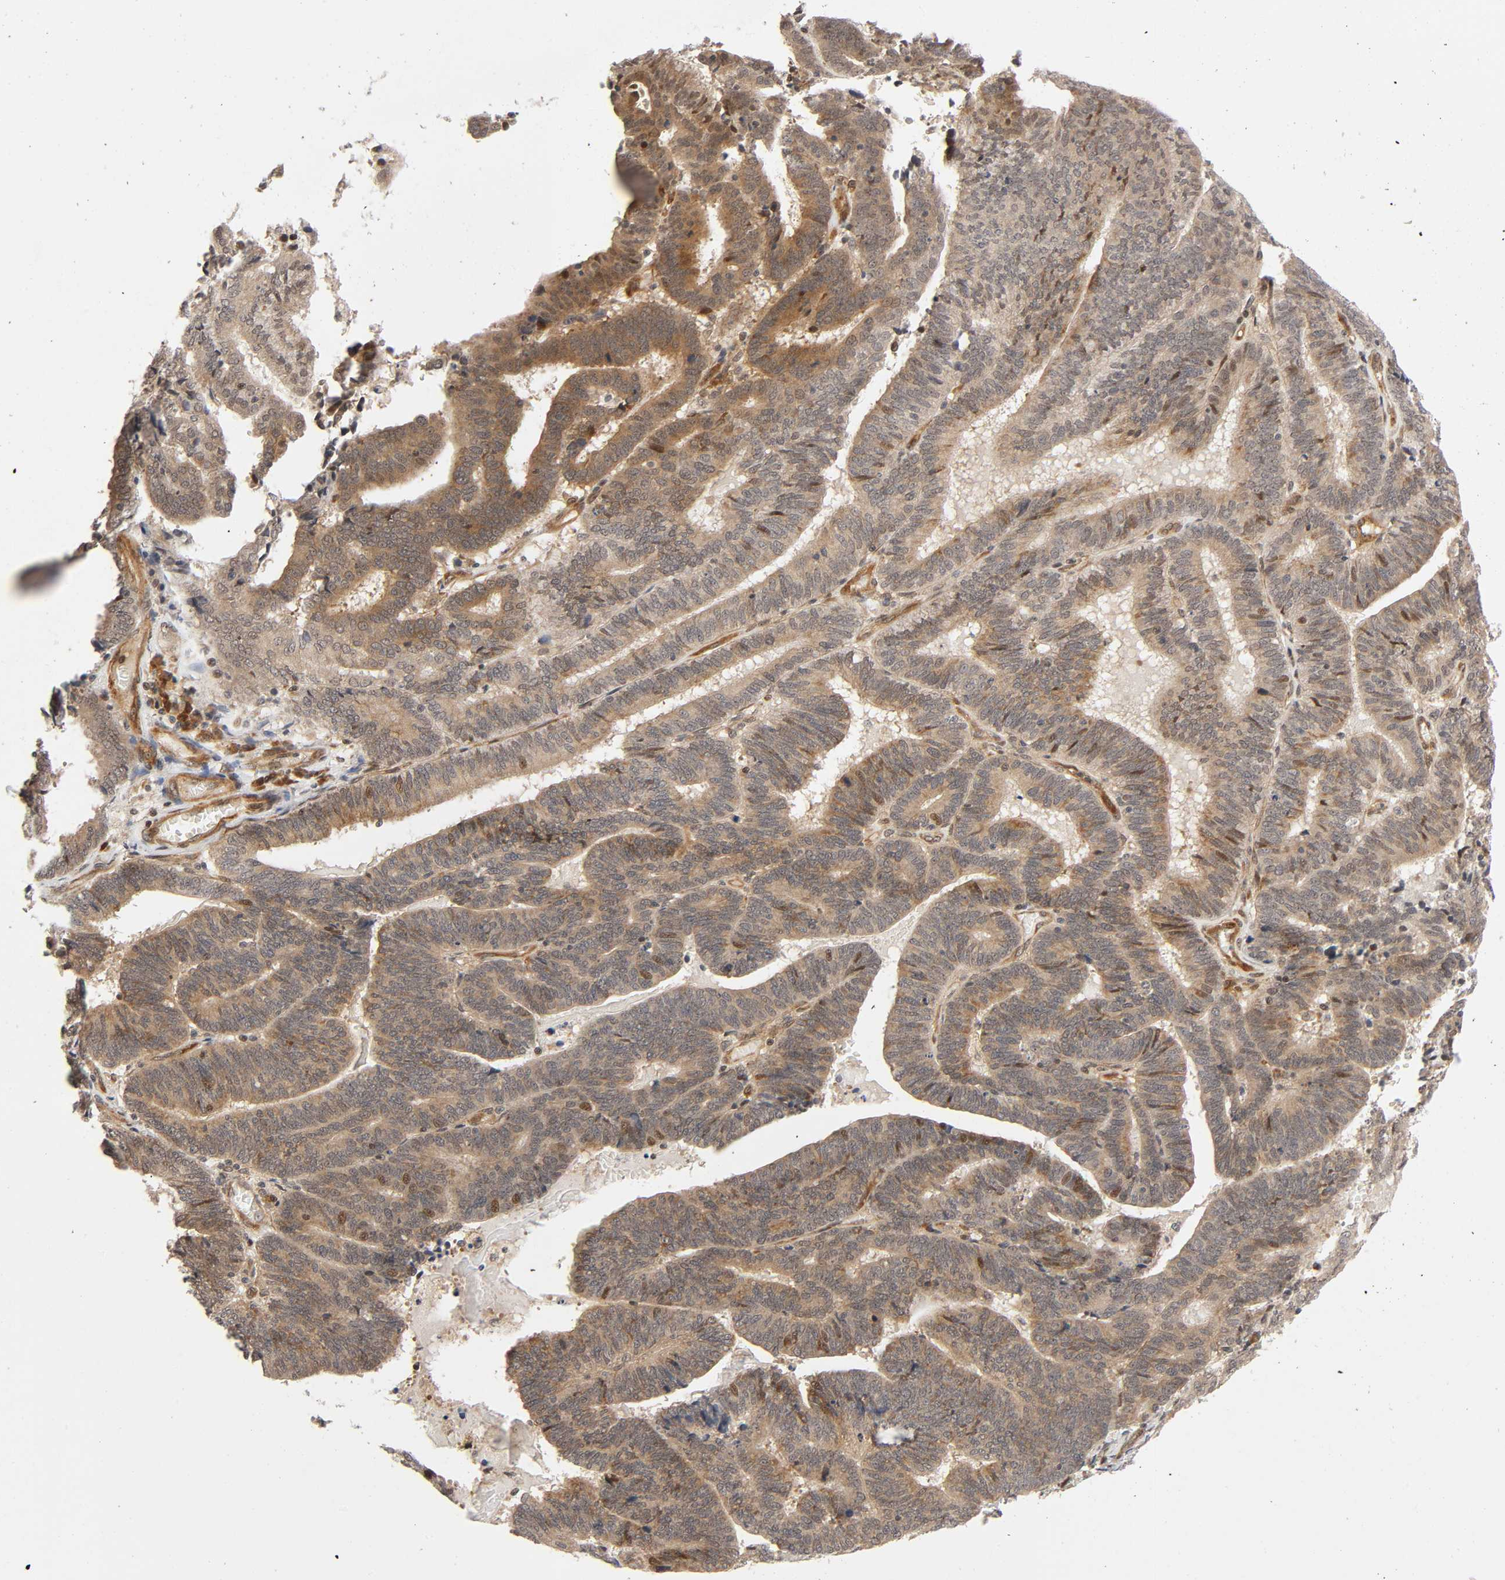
{"staining": {"intensity": "moderate", "quantity": ">75%", "location": "cytoplasmic/membranous,nuclear"}, "tissue": "endometrial cancer", "cell_type": "Tumor cells", "image_type": "cancer", "snomed": [{"axis": "morphology", "description": "Adenocarcinoma, NOS"}, {"axis": "topography", "description": "Uterus"}], "caption": "Human endometrial cancer (adenocarcinoma) stained with a brown dye demonstrates moderate cytoplasmic/membranous and nuclear positive staining in about >75% of tumor cells.", "gene": "IQCJ-SCHIP1", "patient": {"sex": "female", "age": 83}}